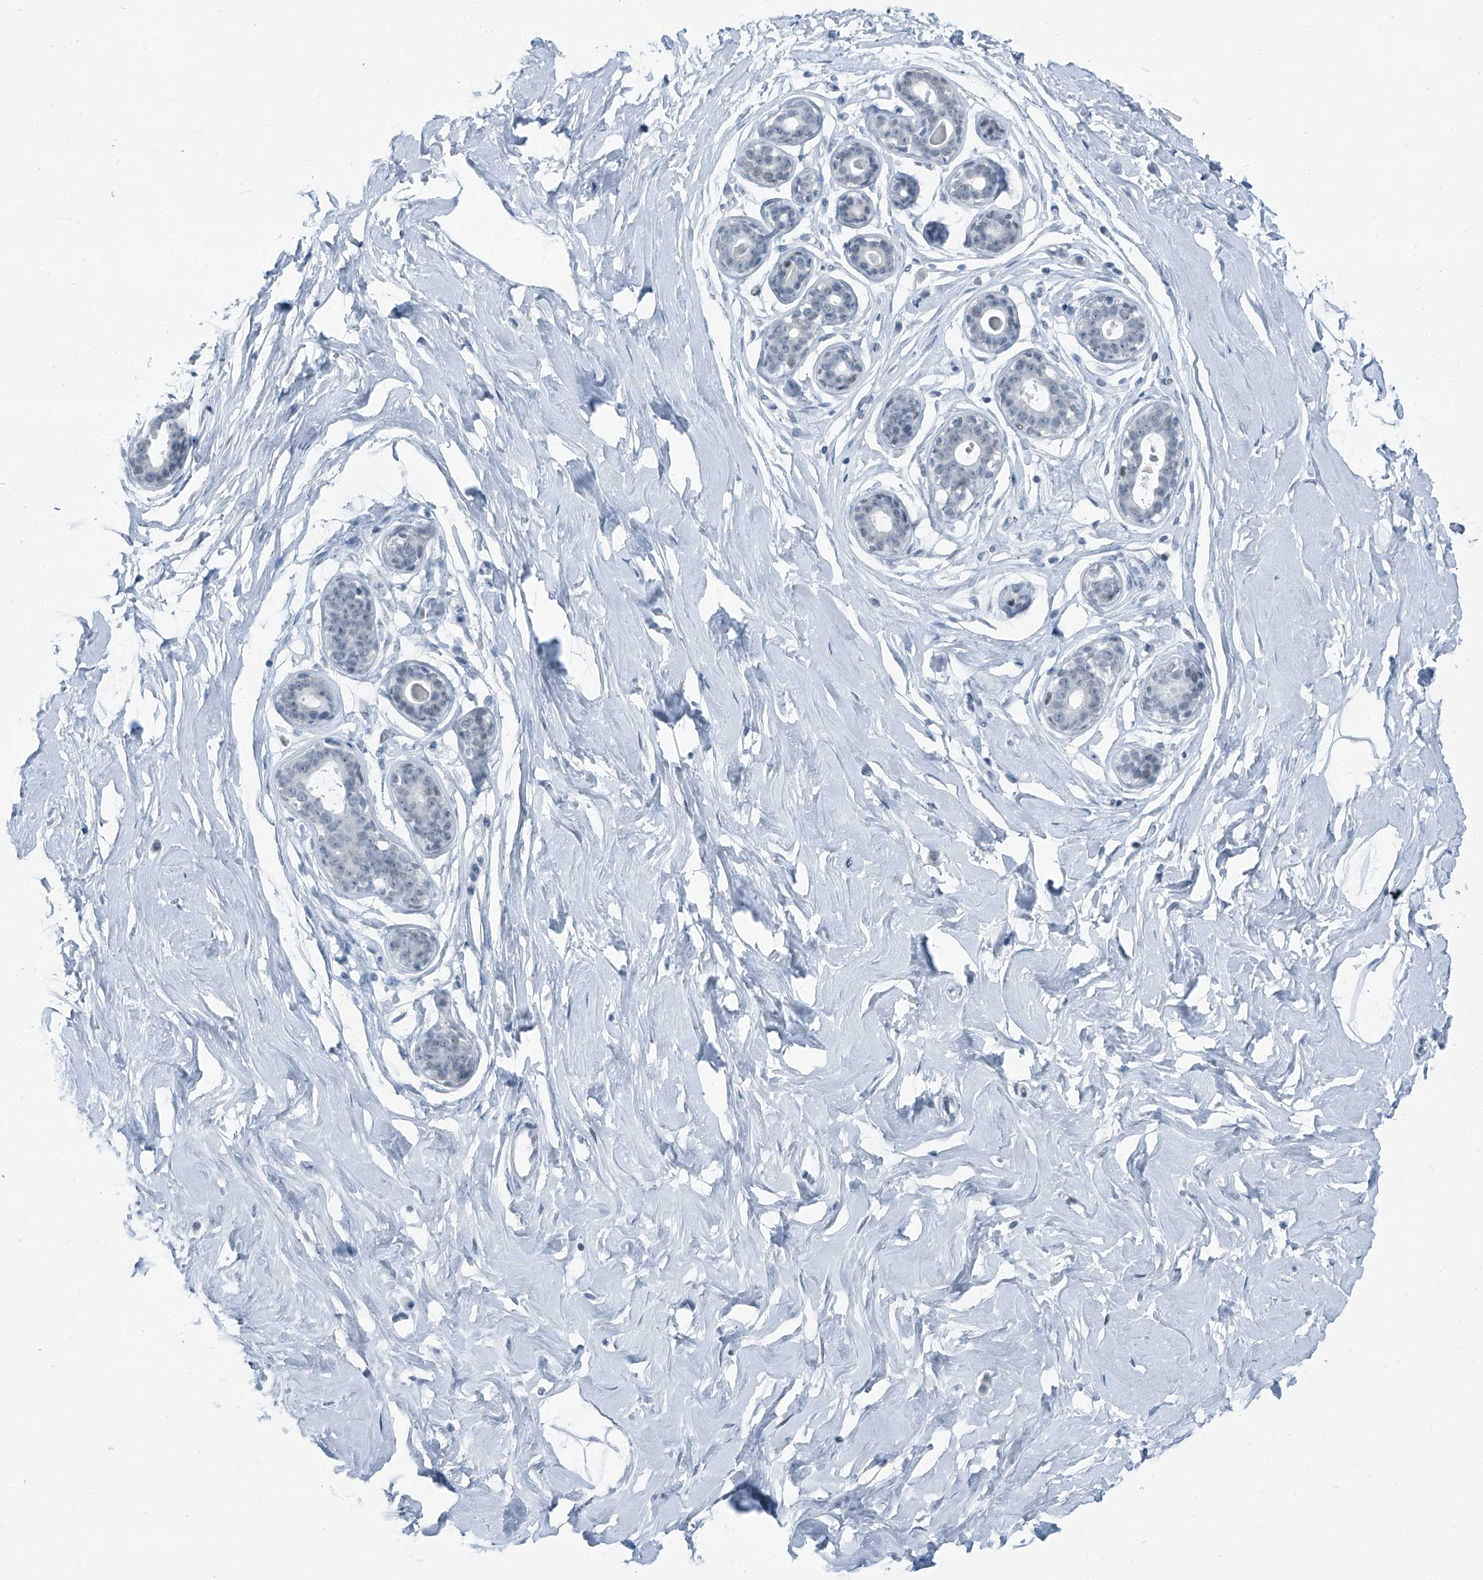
{"staining": {"intensity": "negative", "quantity": "none", "location": "none"}, "tissue": "breast", "cell_type": "Adipocytes", "image_type": "normal", "snomed": [{"axis": "morphology", "description": "Normal tissue, NOS"}, {"axis": "morphology", "description": "Adenoma, NOS"}, {"axis": "topography", "description": "Breast"}], "caption": "A high-resolution histopathology image shows immunohistochemistry (IHC) staining of benign breast, which exhibits no significant staining in adipocytes. Nuclei are stained in blue.", "gene": "RGN", "patient": {"sex": "female", "age": 23}}